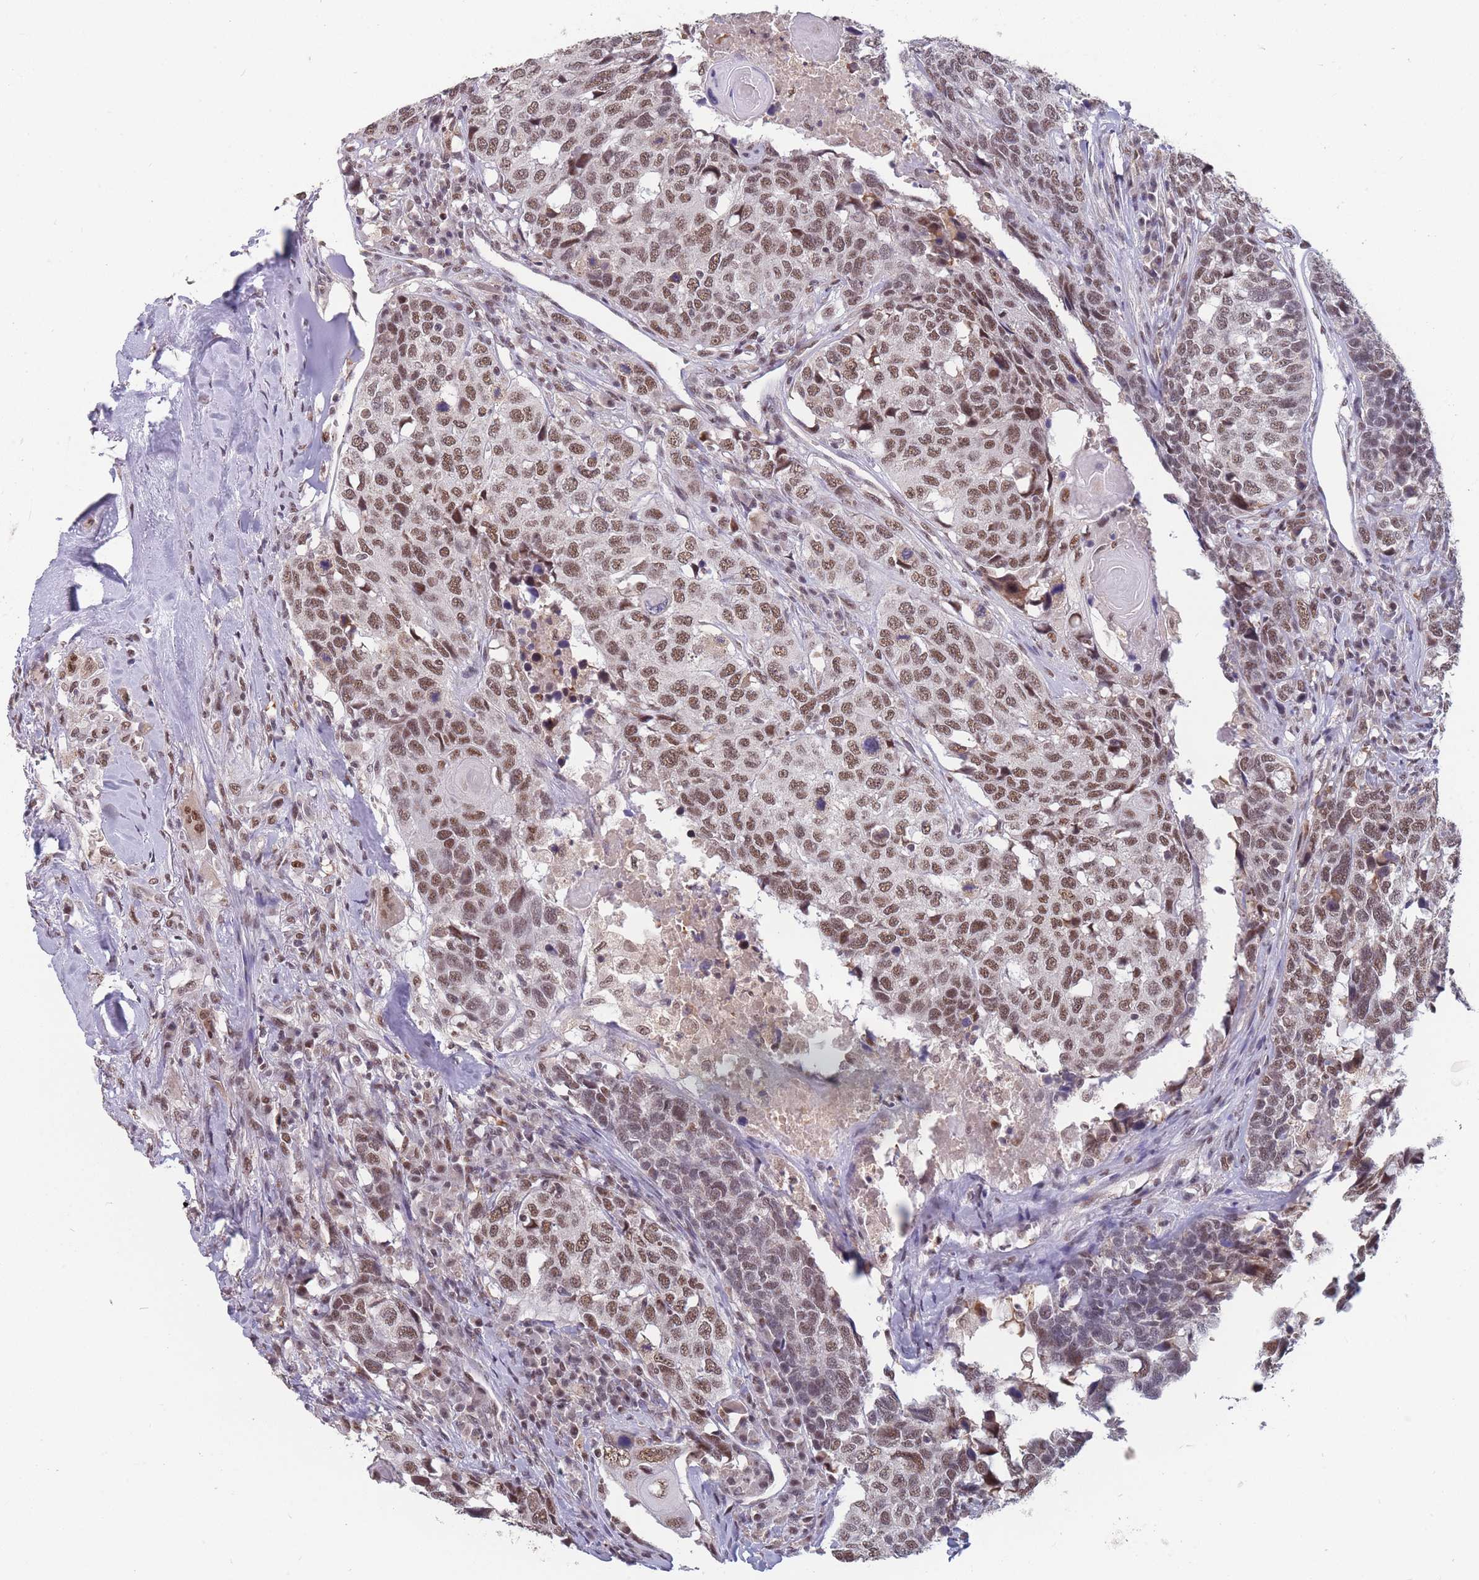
{"staining": {"intensity": "moderate", "quantity": ">75%", "location": "nuclear"}, "tissue": "head and neck cancer", "cell_type": "Tumor cells", "image_type": "cancer", "snomed": [{"axis": "morphology", "description": "Squamous cell carcinoma, NOS"}, {"axis": "topography", "description": "Head-Neck"}], "caption": "A medium amount of moderate nuclear staining is identified in about >75% of tumor cells in squamous cell carcinoma (head and neck) tissue.", "gene": "SNRPA1", "patient": {"sex": "male", "age": 66}}